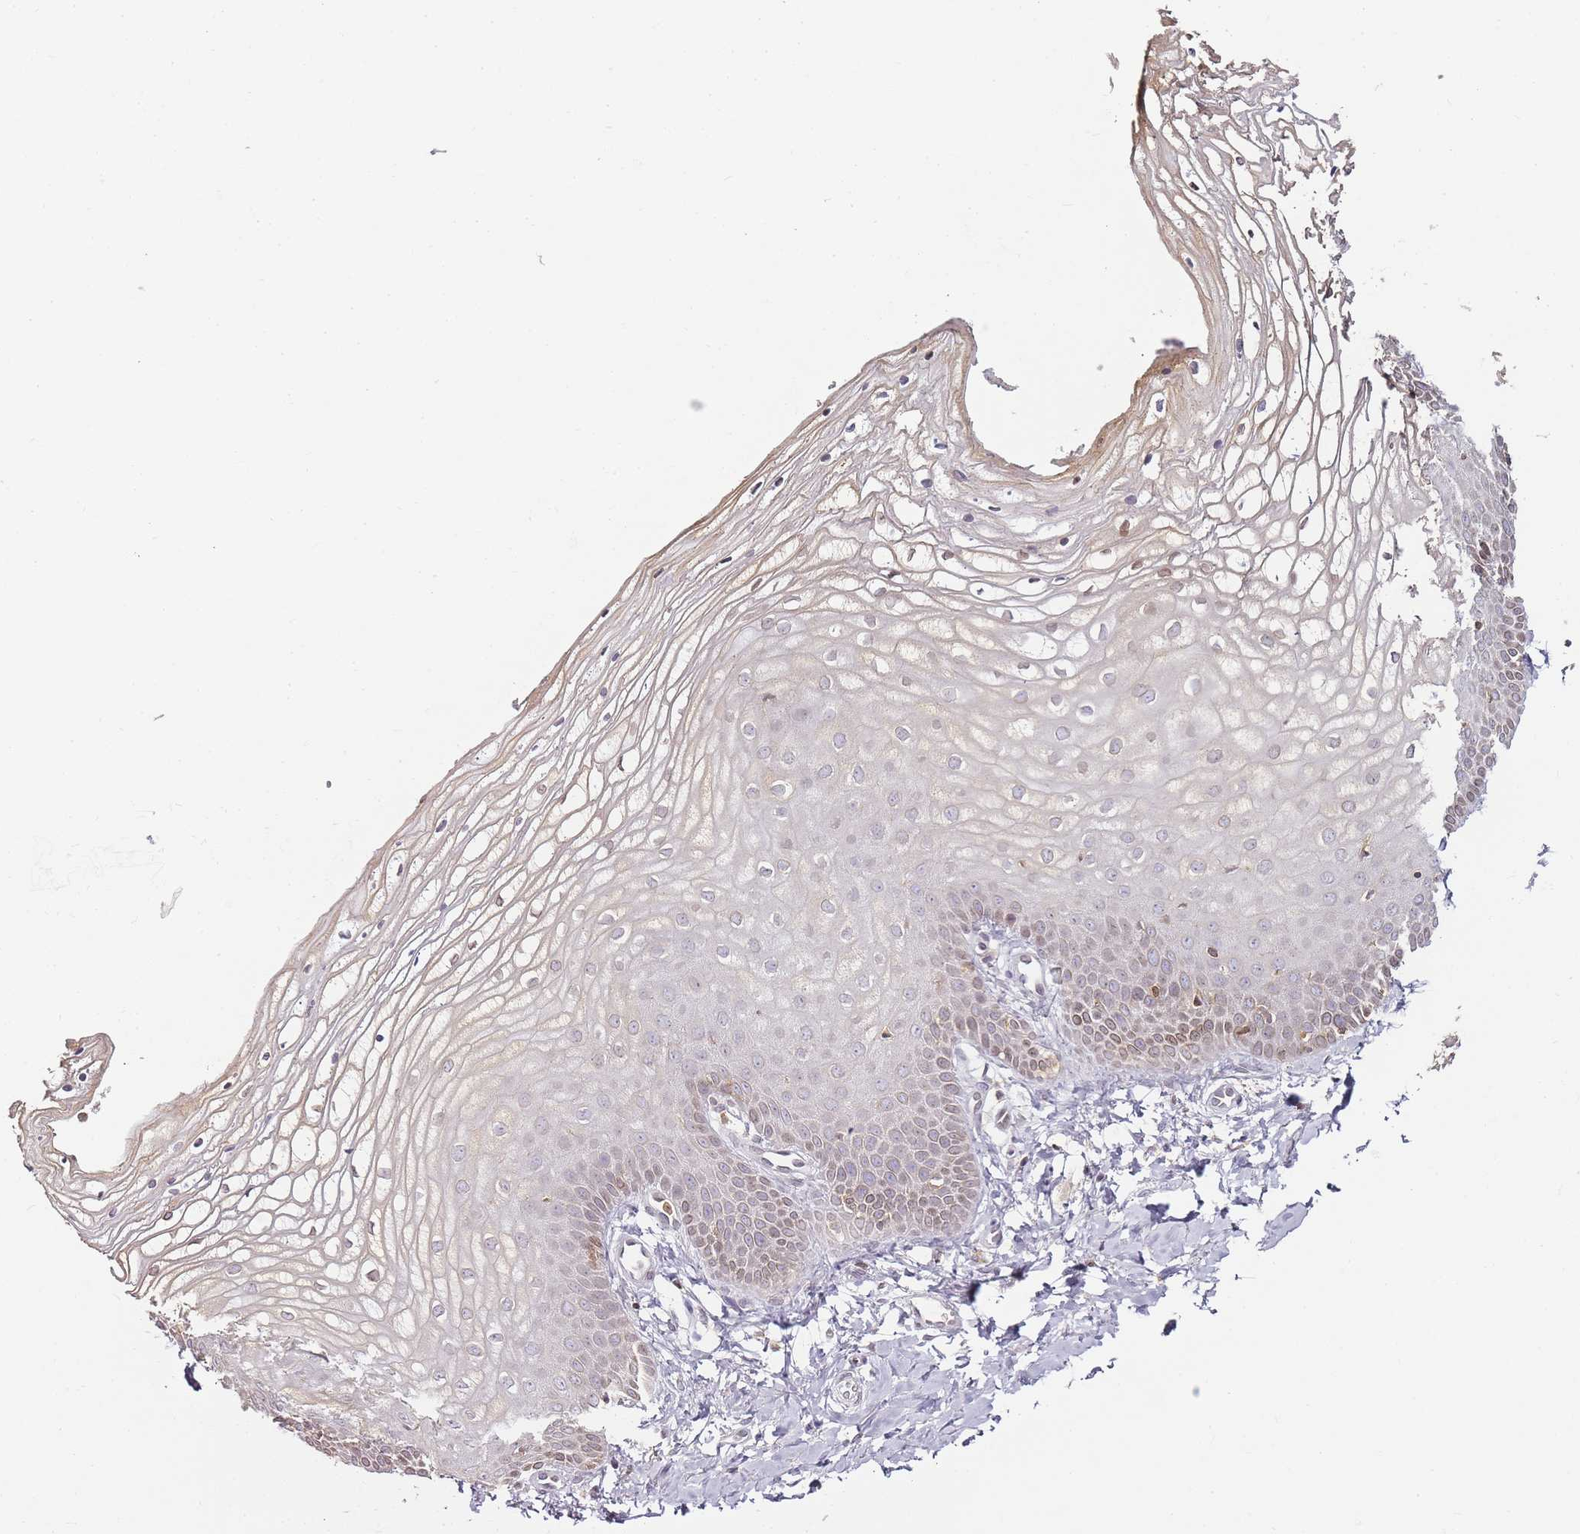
{"staining": {"intensity": "moderate", "quantity": "<25%", "location": "nuclear"}, "tissue": "vagina", "cell_type": "Squamous epithelial cells", "image_type": "normal", "snomed": [{"axis": "morphology", "description": "Normal tissue, NOS"}, {"axis": "topography", "description": "Vagina"}], "caption": "Normal vagina shows moderate nuclear expression in approximately <25% of squamous epithelial cells, visualized by immunohistochemistry.", "gene": "JAKMIP1", "patient": {"sex": "female", "age": 68}}